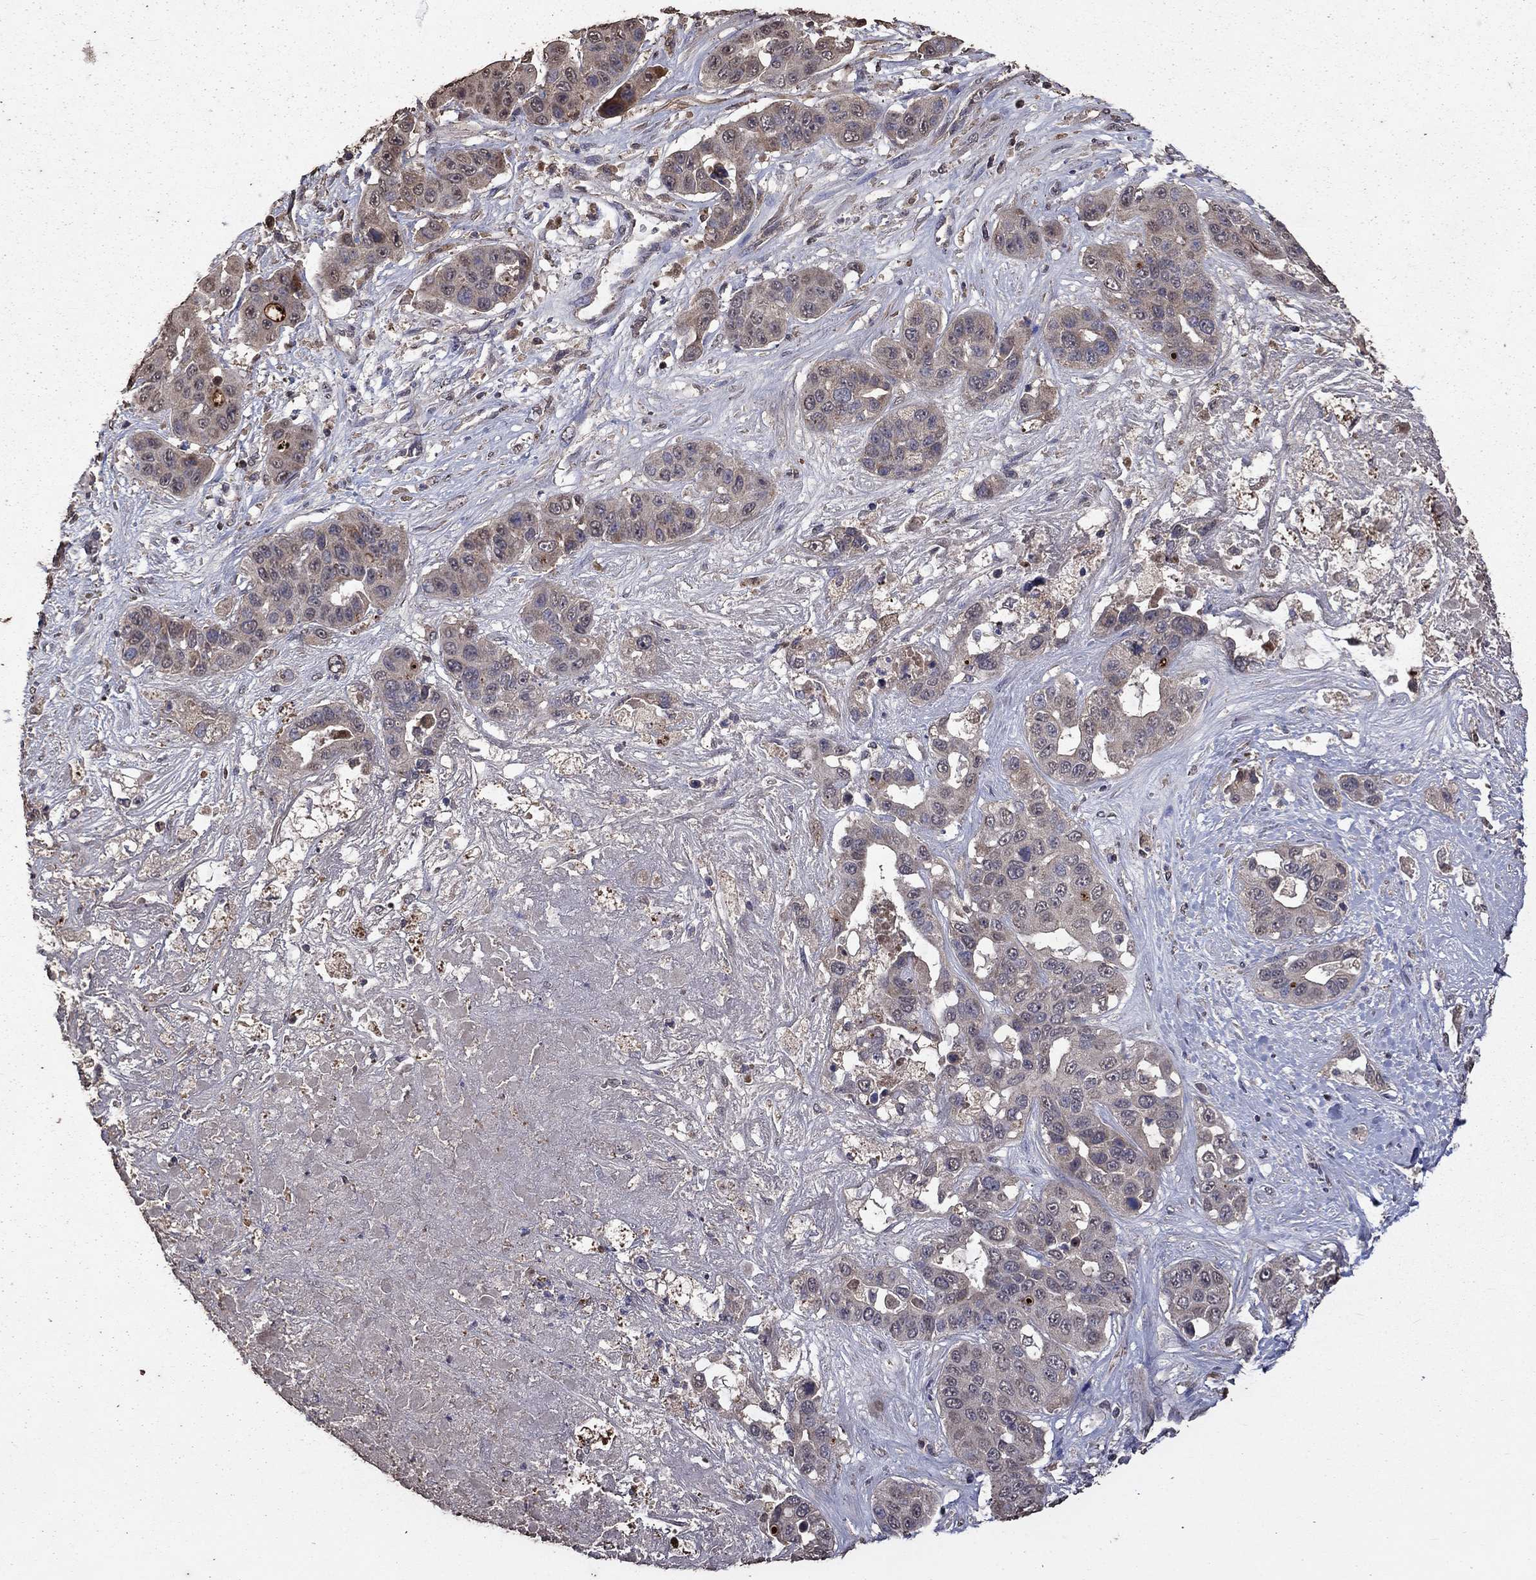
{"staining": {"intensity": "negative", "quantity": "none", "location": "none"}, "tissue": "liver cancer", "cell_type": "Tumor cells", "image_type": "cancer", "snomed": [{"axis": "morphology", "description": "Cholangiocarcinoma"}, {"axis": "topography", "description": "Liver"}], "caption": "IHC image of human liver cancer (cholangiocarcinoma) stained for a protein (brown), which displays no staining in tumor cells.", "gene": "SERPINA5", "patient": {"sex": "female", "age": 52}}